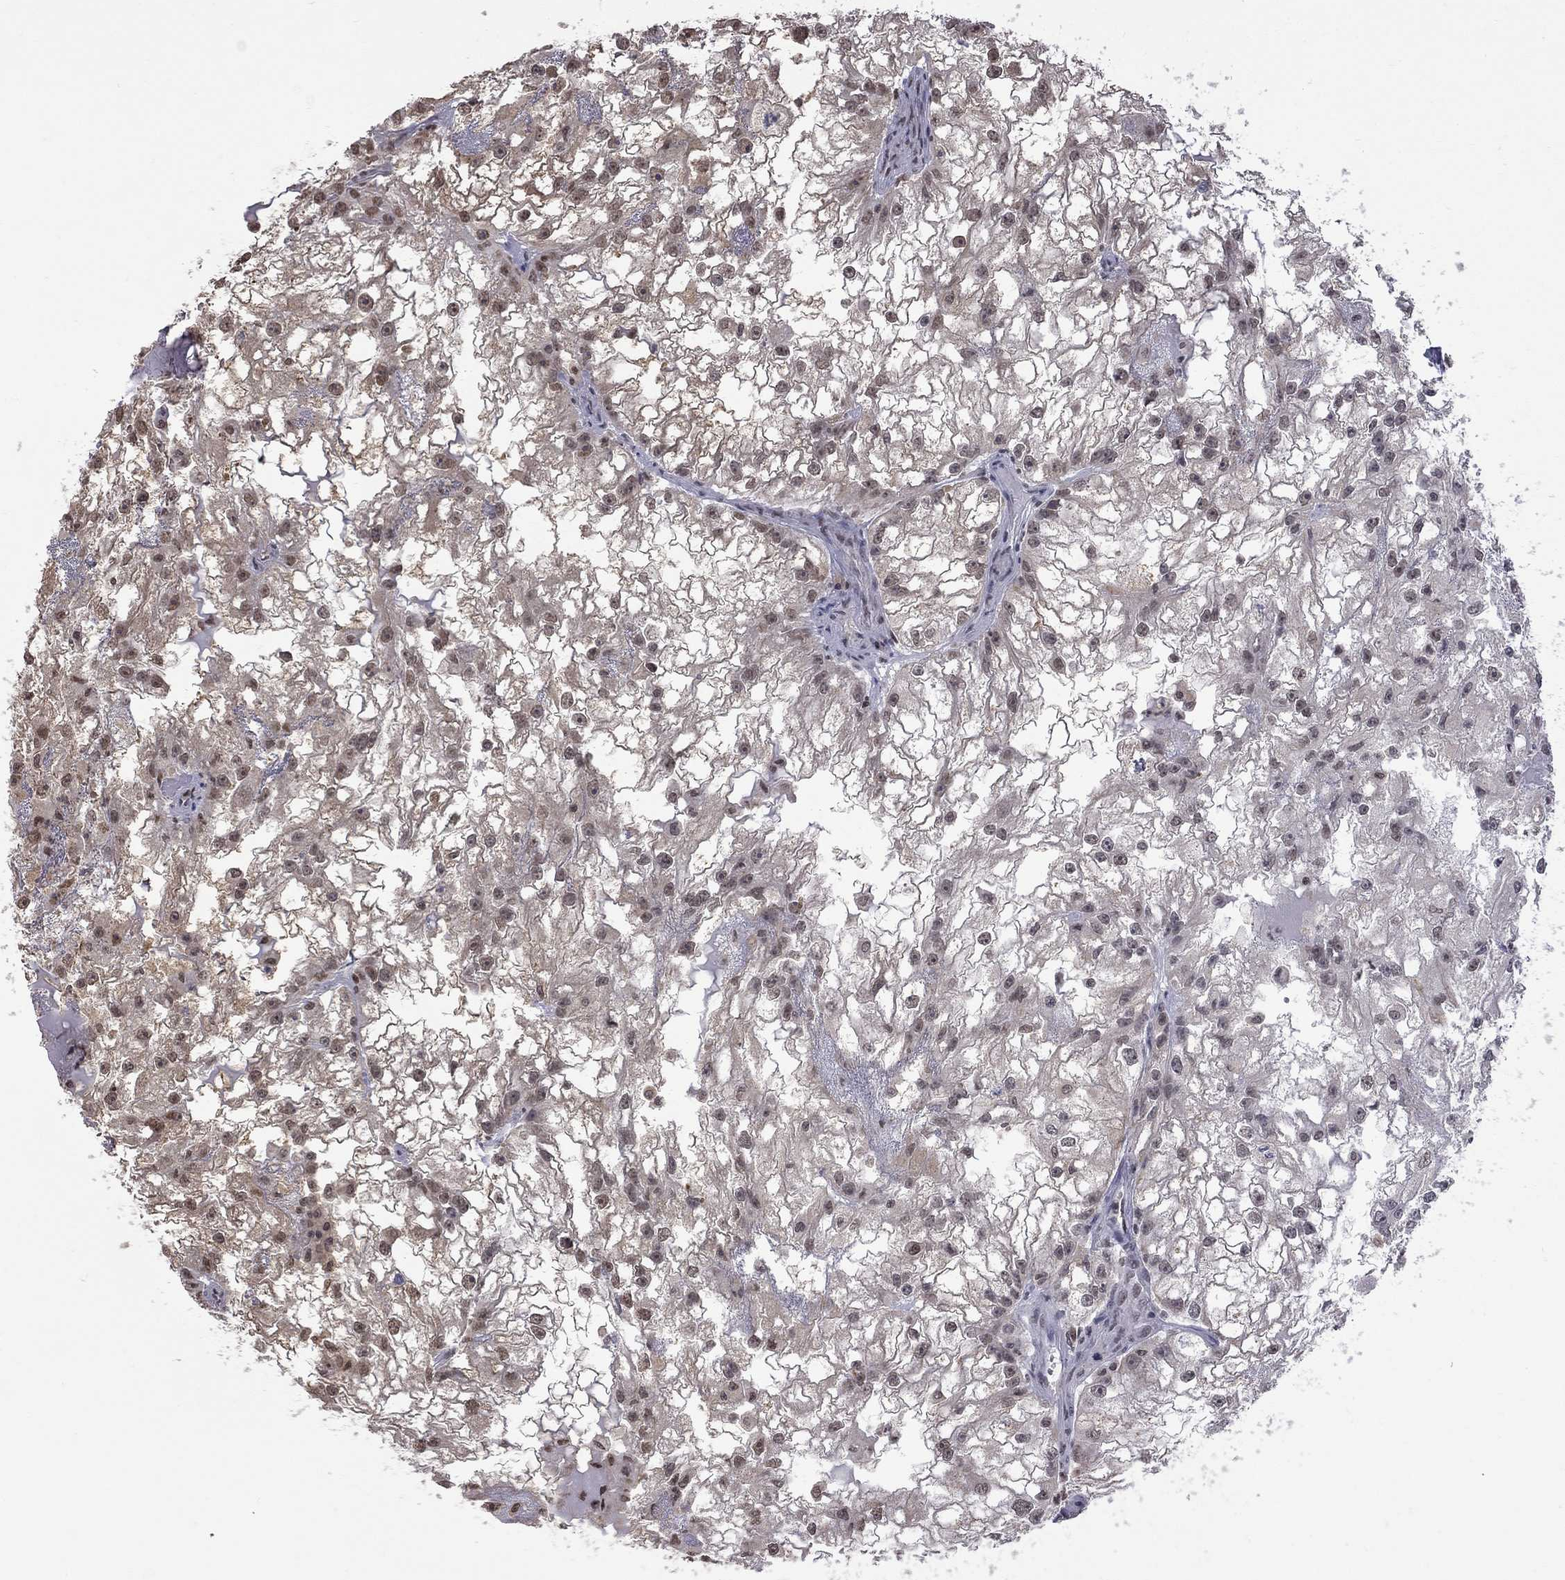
{"staining": {"intensity": "weak", "quantity": "<25%", "location": "nuclear"}, "tissue": "renal cancer", "cell_type": "Tumor cells", "image_type": "cancer", "snomed": [{"axis": "morphology", "description": "Adenocarcinoma, NOS"}, {"axis": "topography", "description": "Kidney"}], "caption": "Immunohistochemistry of adenocarcinoma (renal) exhibits no positivity in tumor cells. Nuclei are stained in blue.", "gene": "RFWD3", "patient": {"sex": "male", "age": 59}}